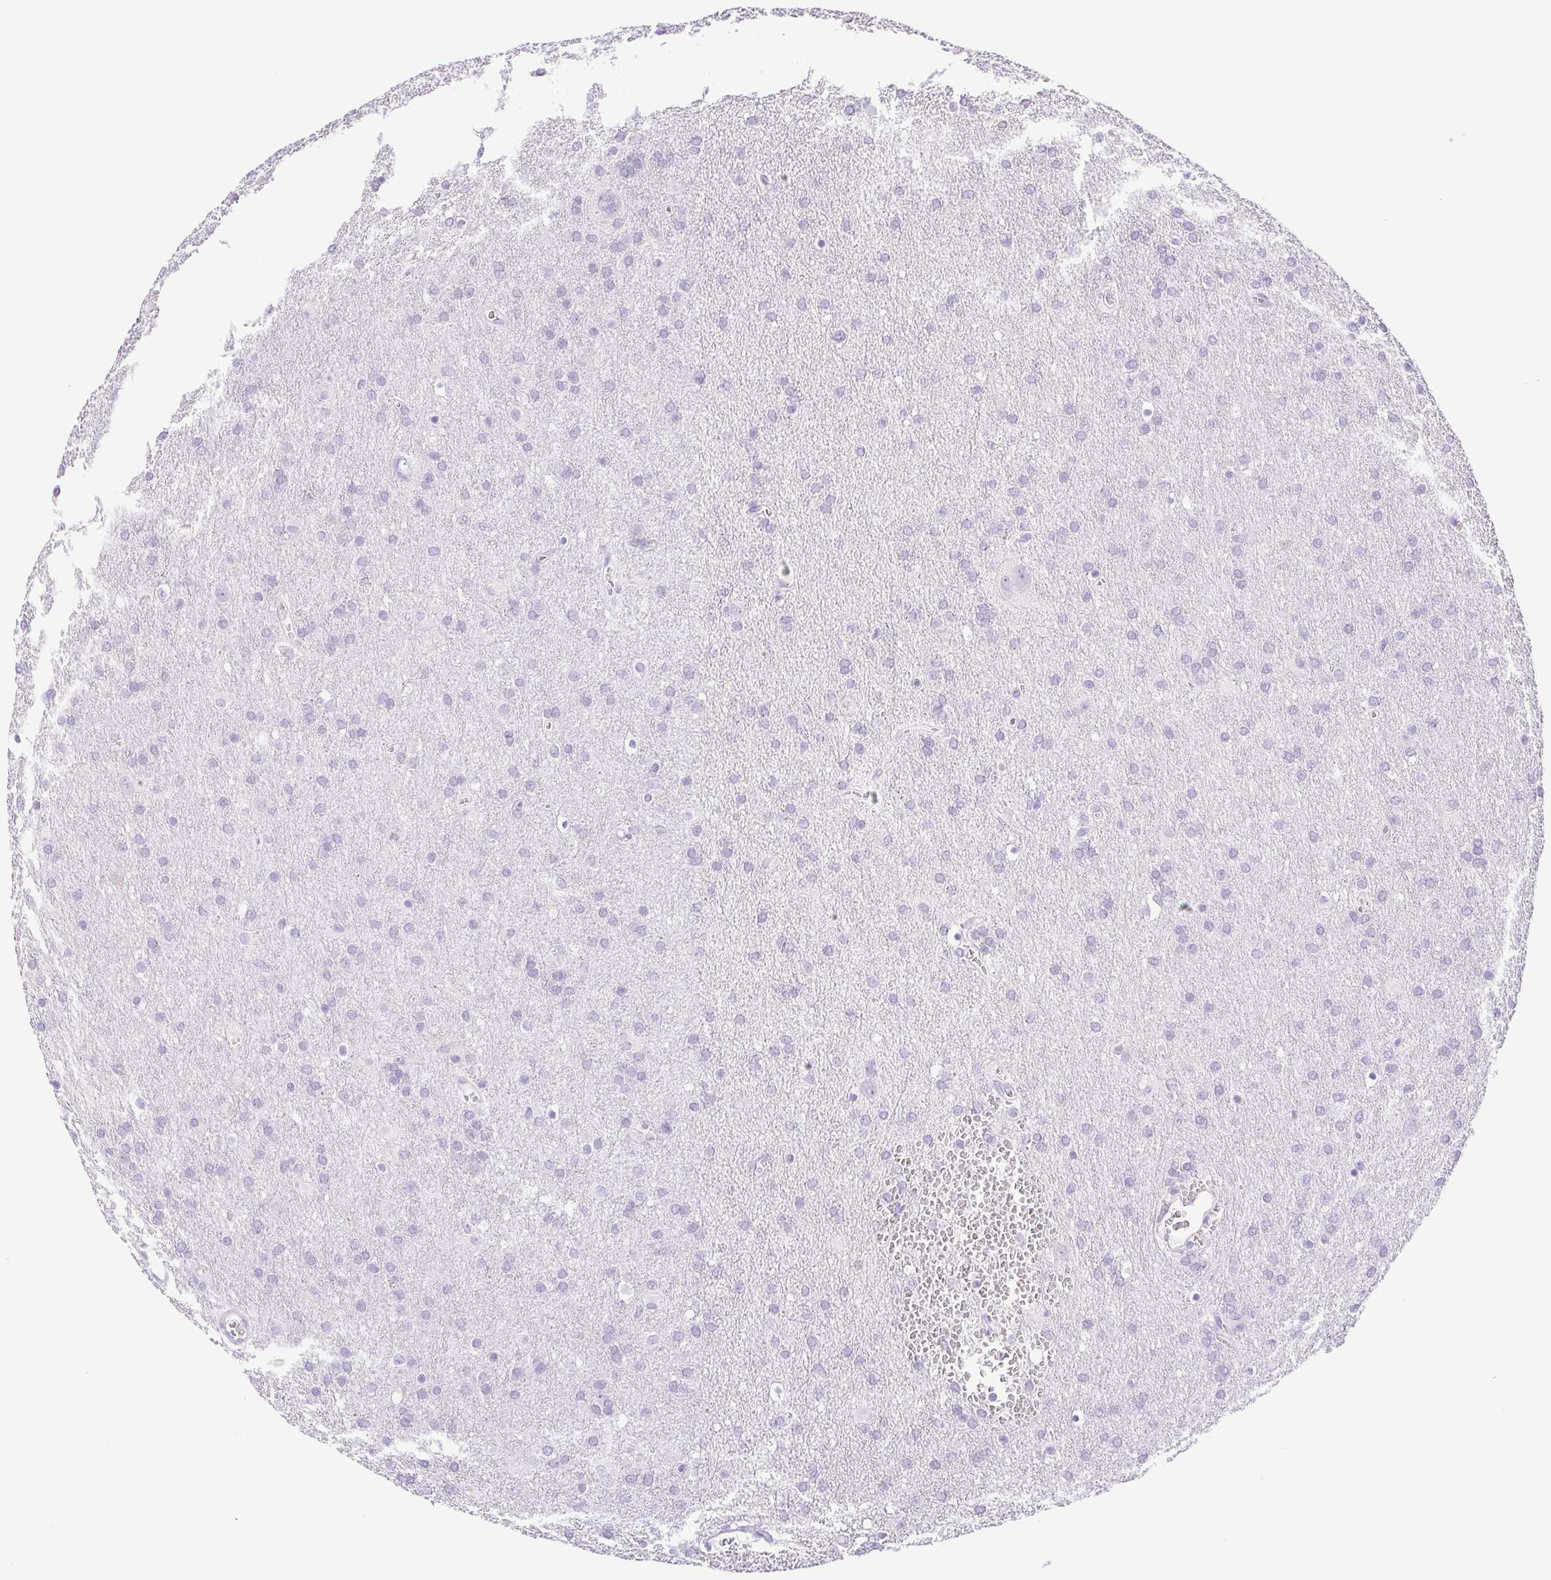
{"staining": {"intensity": "negative", "quantity": "none", "location": "none"}, "tissue": "glioma", "cell_type": "Tumor cells", "image_type": "cancer", "snomed": [{"axis": "morphology", "description": "Glioma, malignant, Low grade"}, {"axis": "topography", "description": "Brain"}], "caption": "Immunohistochemistry of human glioma shows no expression in tumor cells.", "gene": "PAPPA2", "patient": {"sex": "male", "age": 66}}